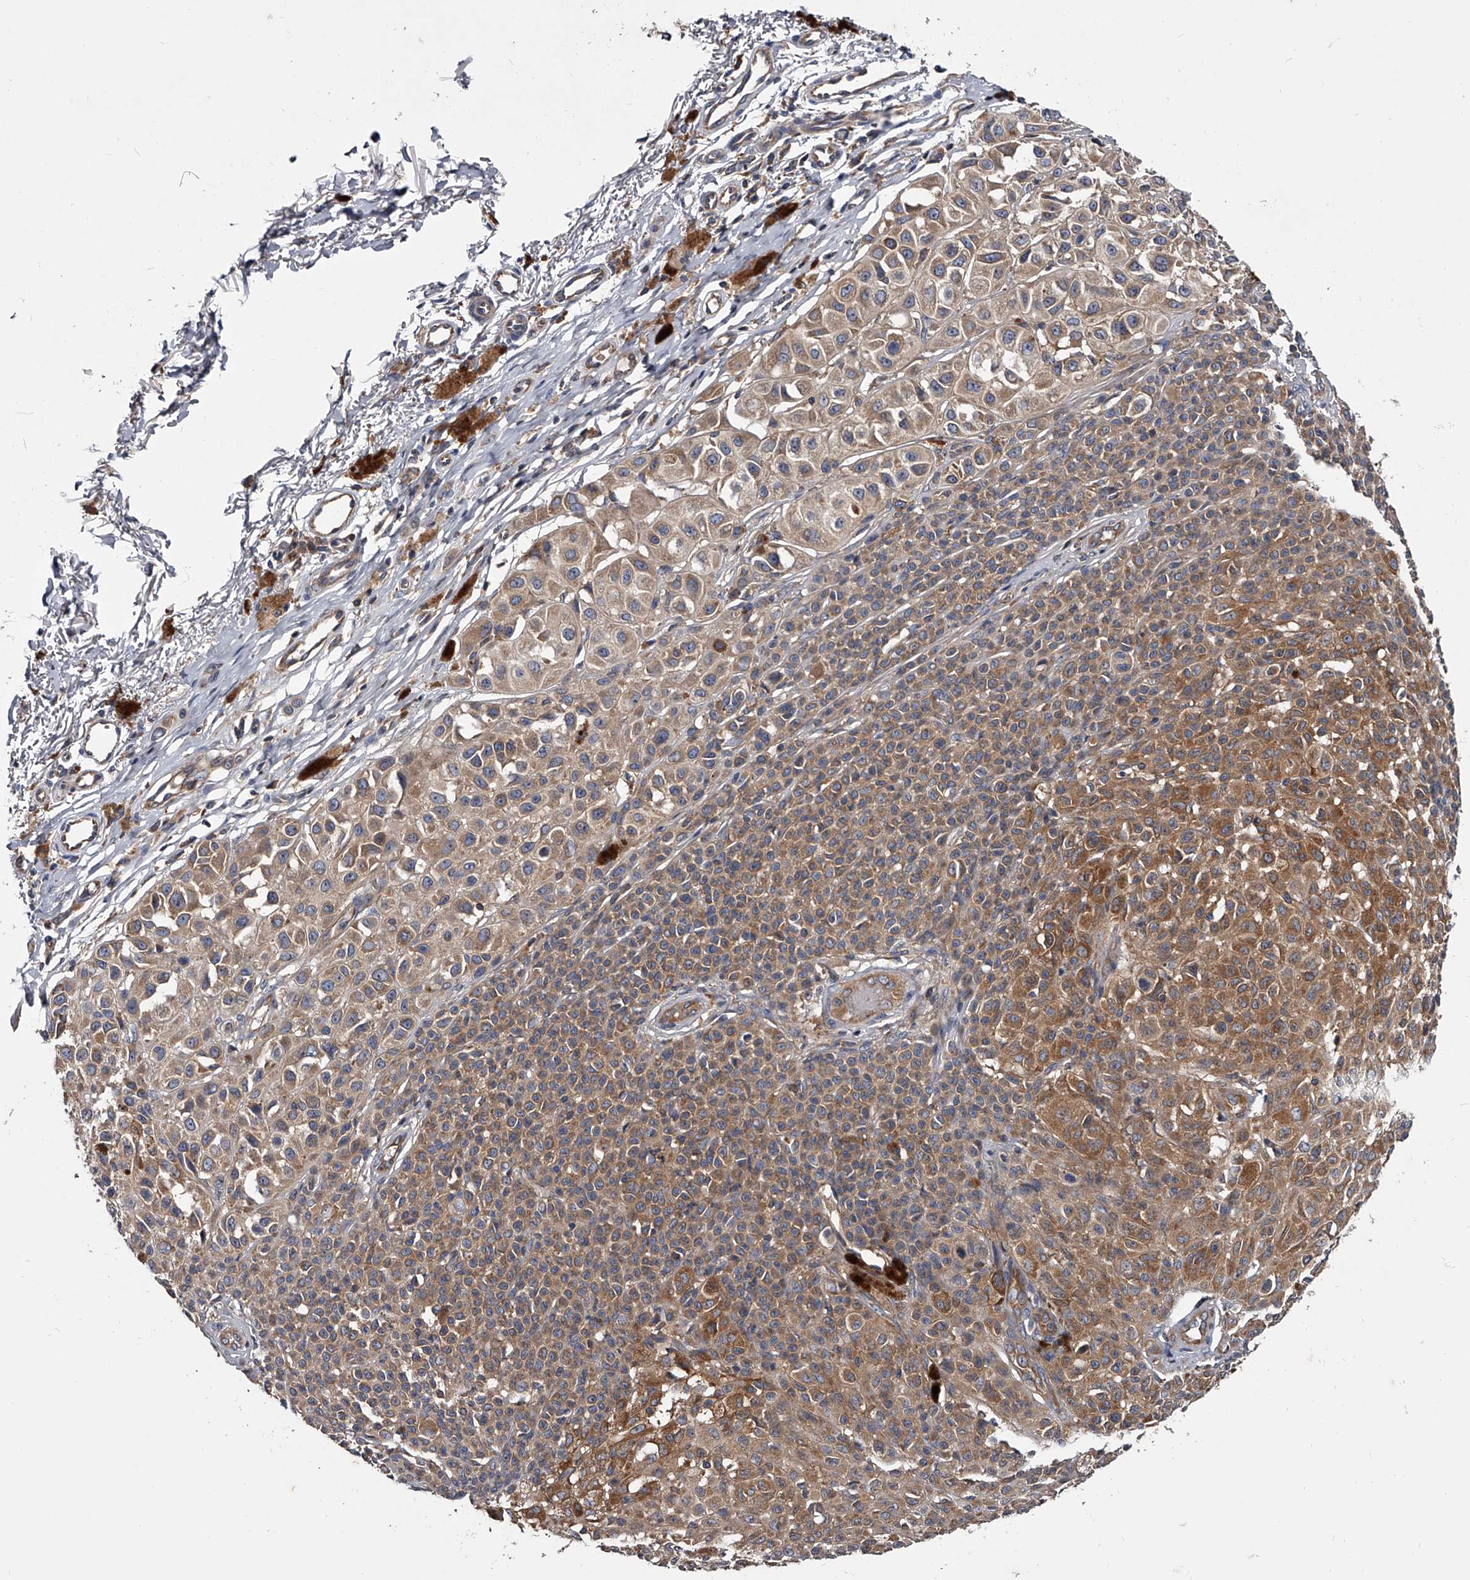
{"staining": {"intensity": "moderate", "quantity": ">75%", "location": "cytoplasmic/membranous"}, "tissue": "melanoma", "cell_type": "Tumor cells", "image_type": "cancer", "snomed": [{"axis": "morphology", "description": "Malignant melanoma, NOS"}, {"axis": "topography", "description": "Skin of leg"}], "caption": "Immunohistochemistry micrograph of human malignant melanoma stained for a protein (brown), which shows medium levels of moderate cytoplasmic/membranous positivity in about >75% of tumor cells.", "gene": "GAPVD1", "patient": {"sex": "female", "age": 72}}